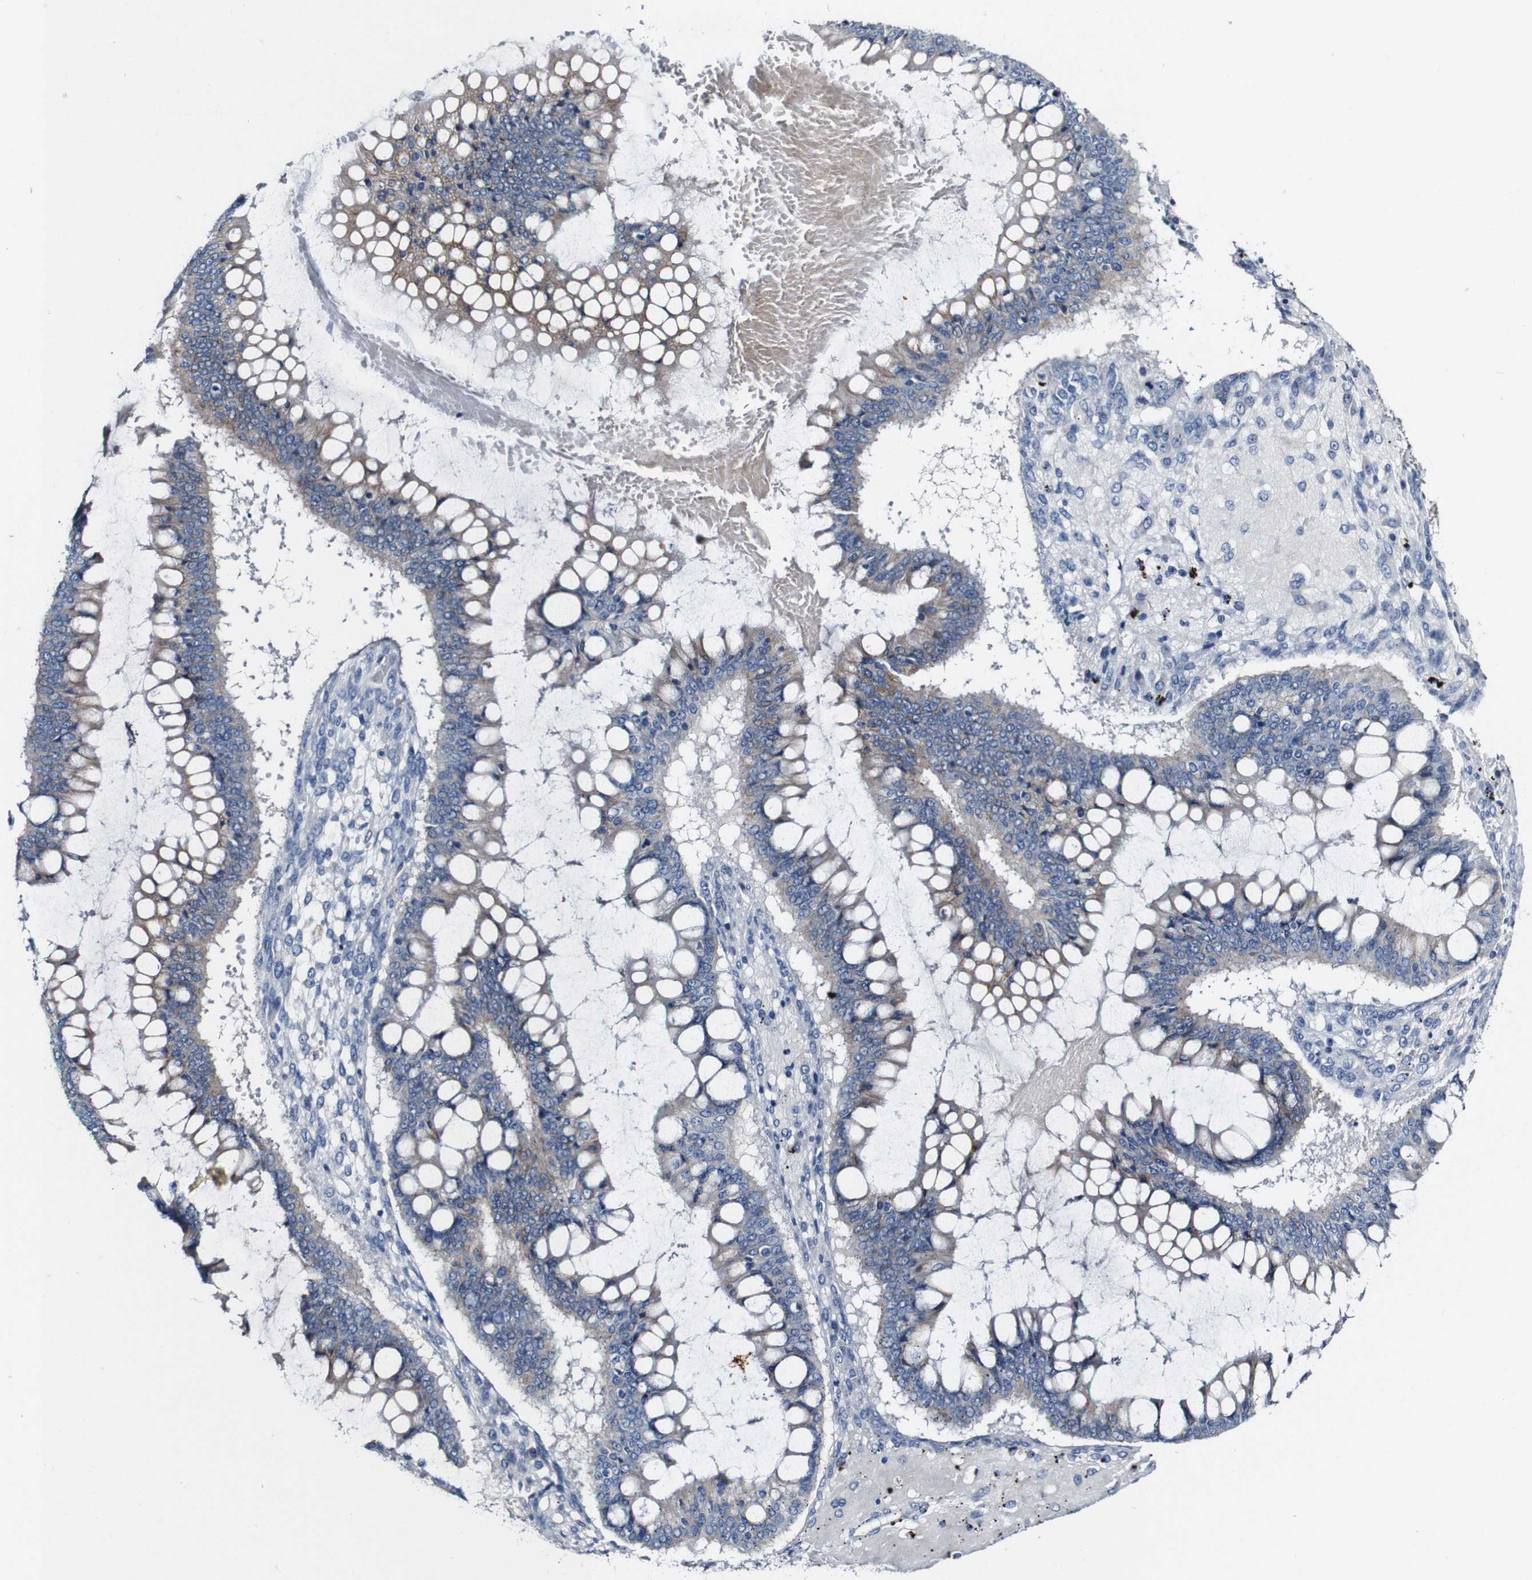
{"staining": {"intensity": "weak", "quantity": "<25%", "location": "cytoplasmic/membranous"}, "tissue": "ovarian cancer", "cell_type": "Tumor cells", "image_type": "cancer", "snomed": [{"axis": "morphology", "description": "Cystadenocarcinoma, mucinous, NOS"}, {"axis": "topography", "description": "Ovary"}], "caption": "The micrograph shows no significant staining in tumor cells of mucinous cystadenocarcinoma (ovarian).", "gene": "GRAMD1A", "patient": {"sex": "female", "age": 73}}